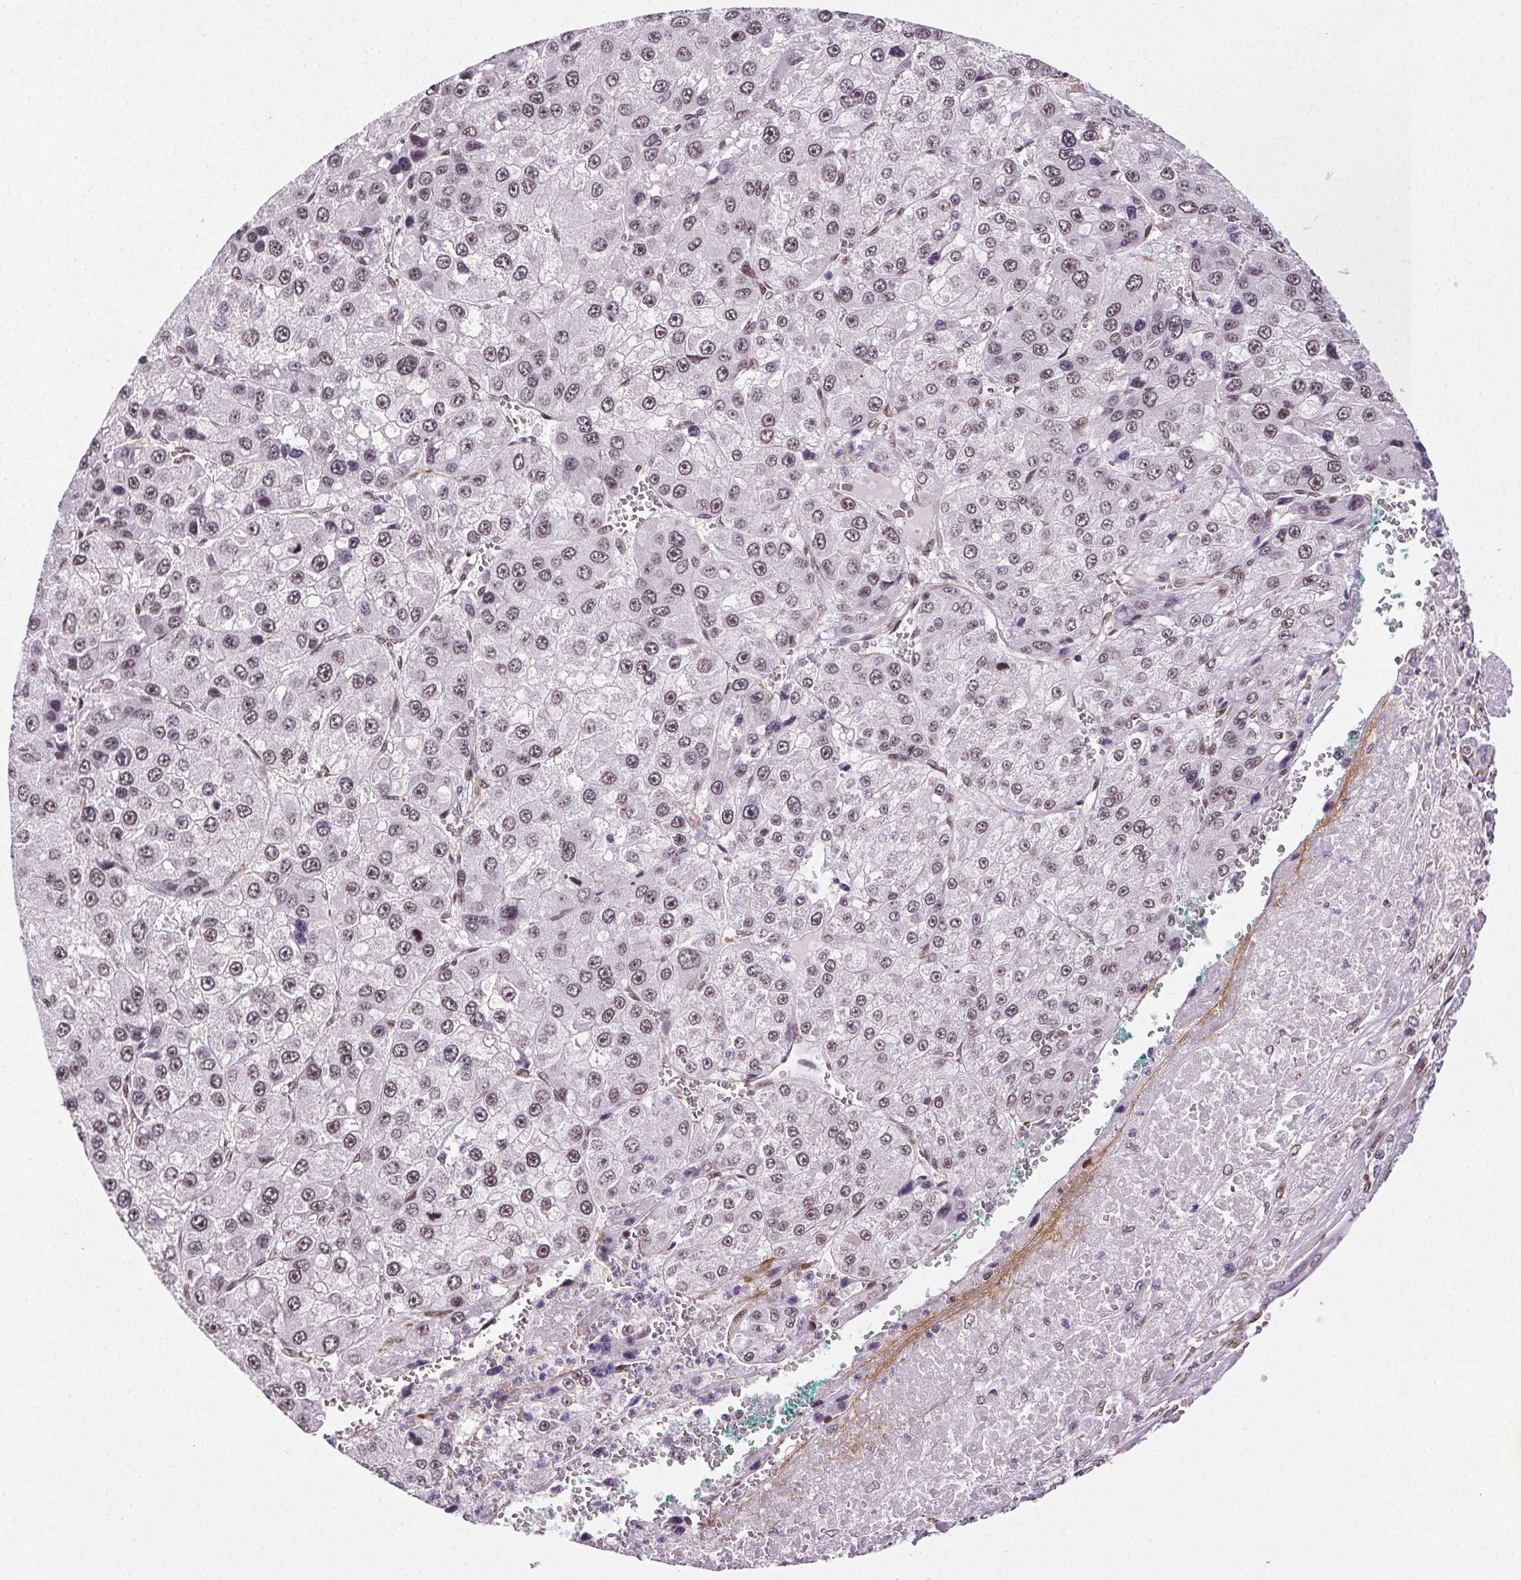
{"staining": {"intensity": "moderate", "quantity": "25%-75%", "location": "nuclear"}, "tissue": "liver cancer", "cell_type": "Tumor cells", "image_type": "cancer", "snomed": [{"axis": "morphology", "description": "Carcinoma, Hepatocellular, NOS"}, {"axis": "topography", "description": "Liver"}], "caption": "This photomicrograph displays immunohistochemistry staining of liver hepatocellular carcinoma, with medium moderate nuclear staining in approximately 25%-75% of tumor cells.", "gene": "GP6", "patient": {"sex": "female", "age": 73}}